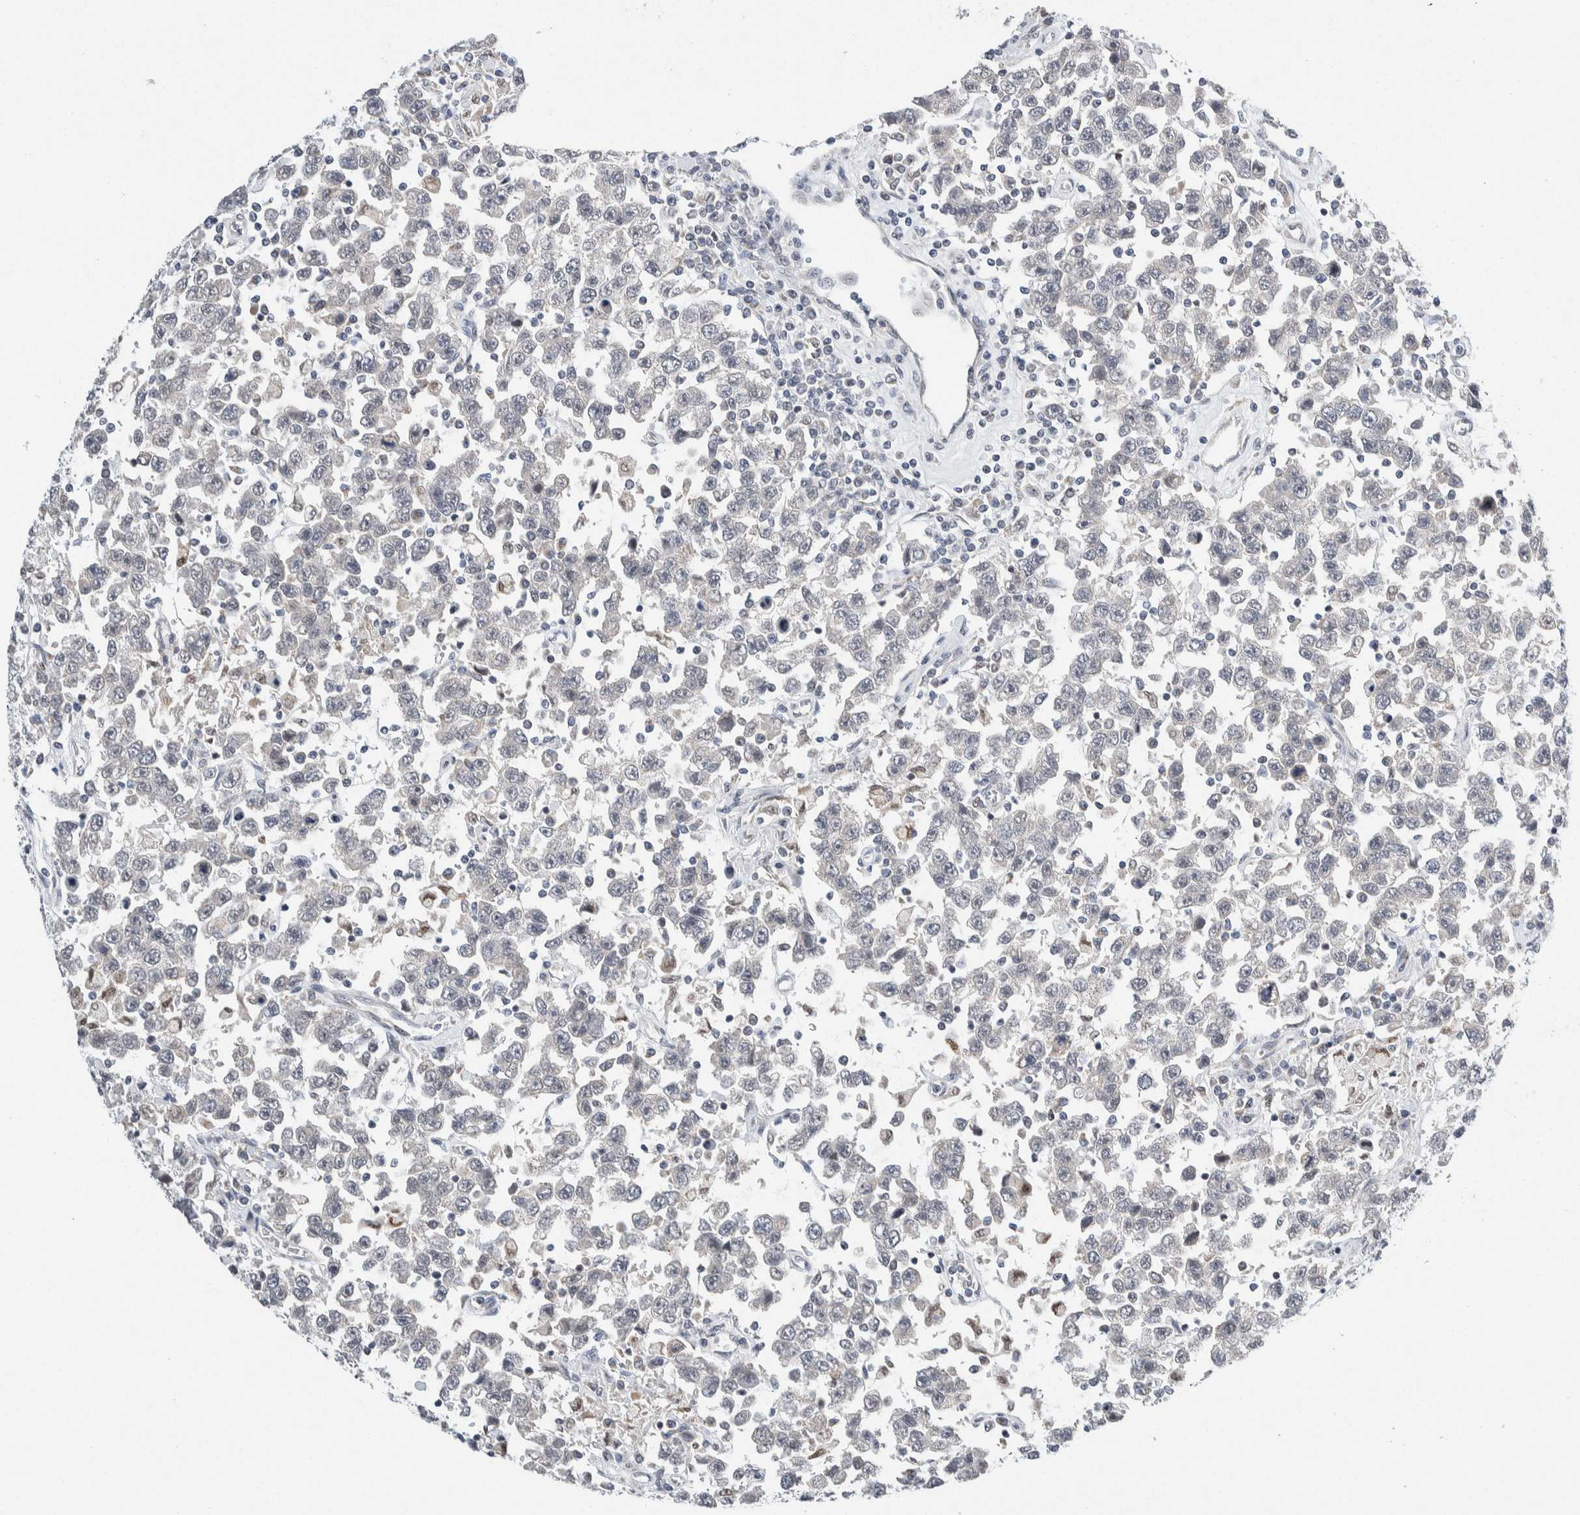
{"staining": {"intensity": "negative", "quantity": "none", "location": "none"}, "tissue": "testis cancer", "cell_type": "Tumor cells", "image_type": "cancer", "snomed": [{"axis": "morphology", "description": "Seminoma, NOS"}, {"axis": "topography", "description": "Testis"}], "caption": "This is a image of immunohistochemistry staining of testis cancer, which shows no expression in tumor cells.", "gene": "NEUROD1", "patient": {"sex": "male", "age": 41}}